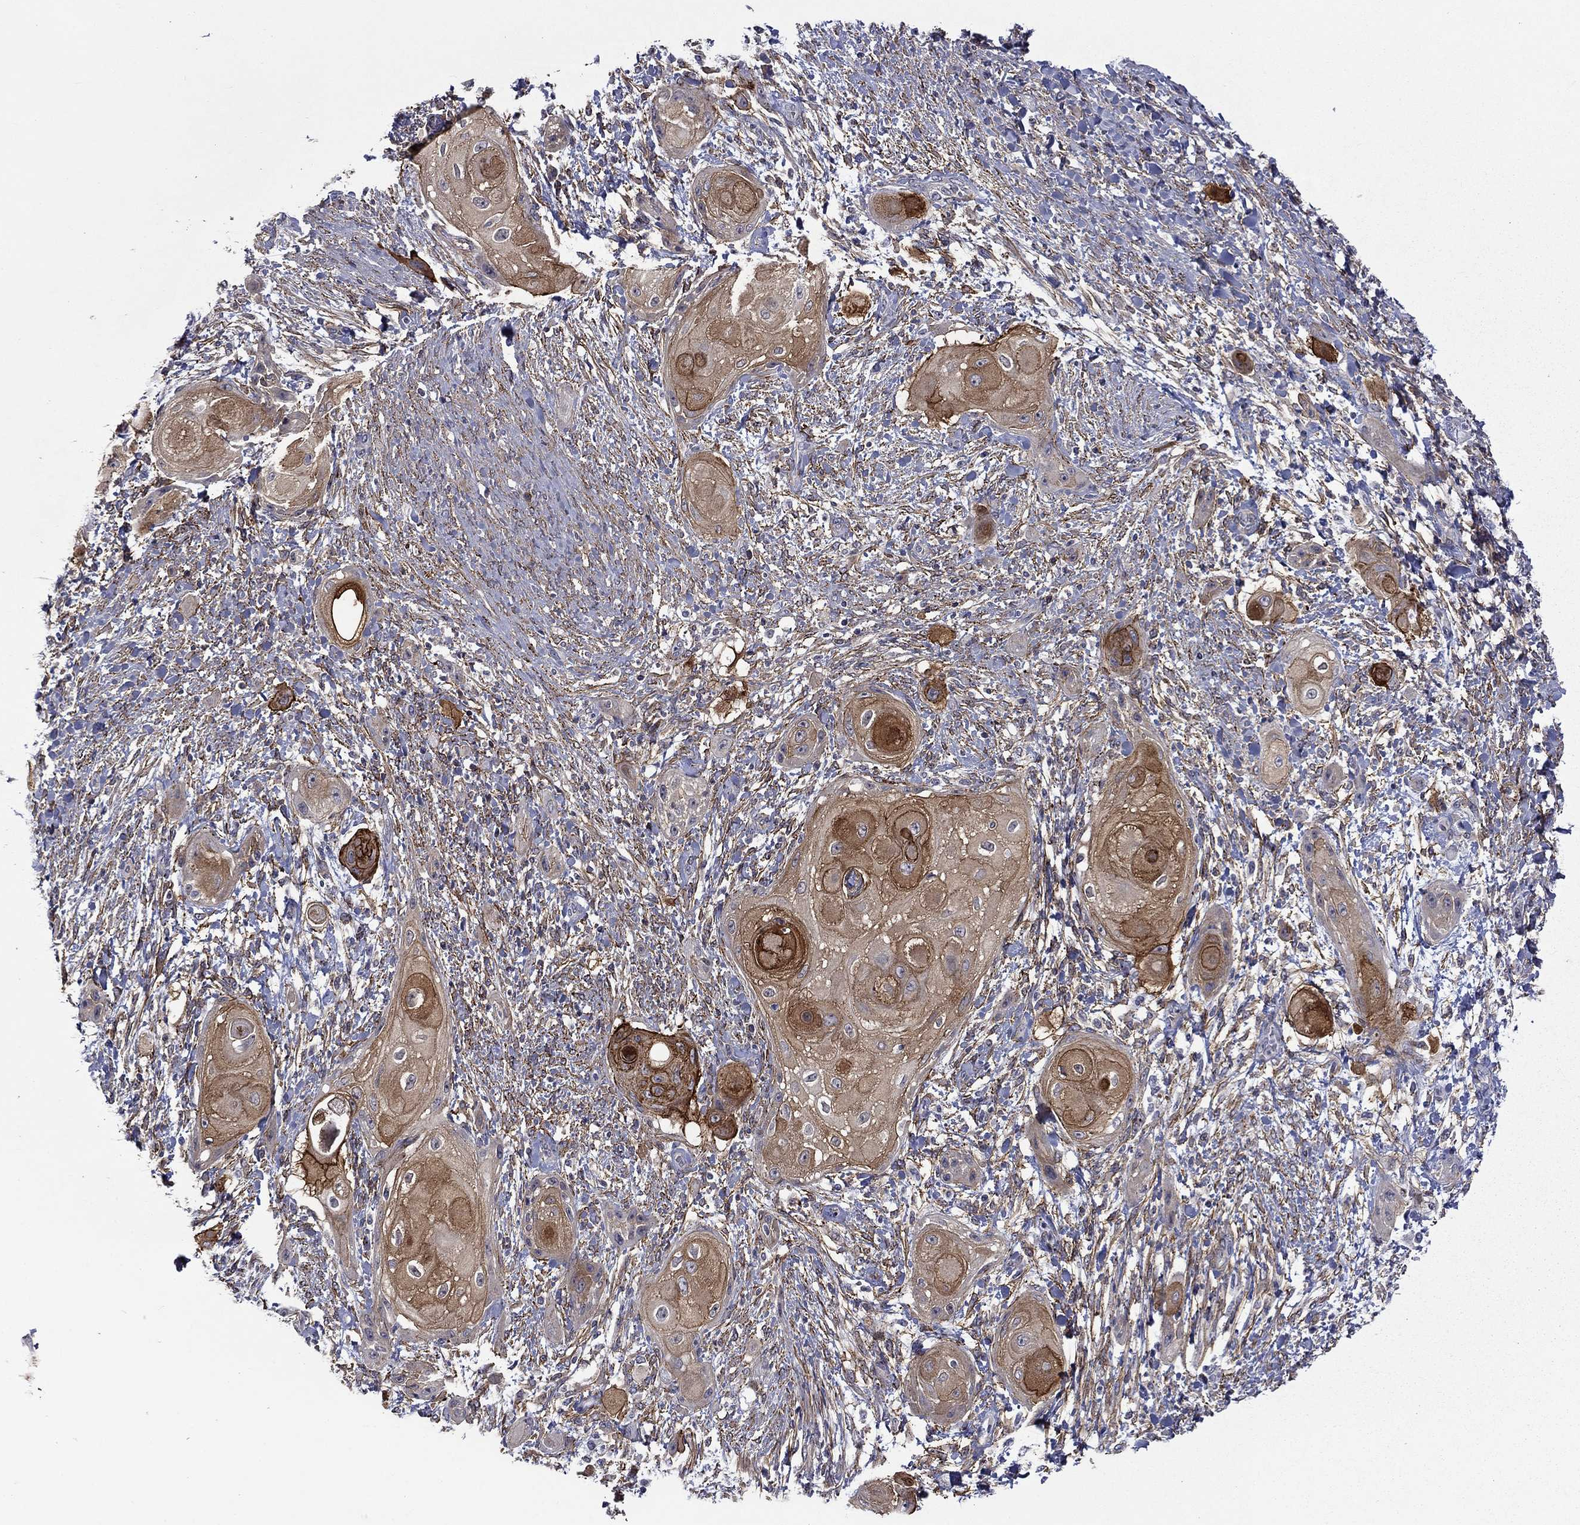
{"staining": {"intensity": "strong", "quantity": "25%-75%", "location": "cytoplasmic/membranous"}, "tissue": "skin cancer", "cell_type": "Tumor cells", "image_type": "cancer", "snomed": [{"axis": "morphology", "description": "Squamous cell carcinoma, NOS"}, {"axis": "topography", "description": "Skin"}], "caption": "Squamous cell carcinoma (skin) was stained to show a protein in brown. There is high levels of strong cytoplasmic/membranous positivity in approximately 25%-75% of tumor cells.", "gene": "LMO7", "patient": {"sex": "male", "age": 62}}